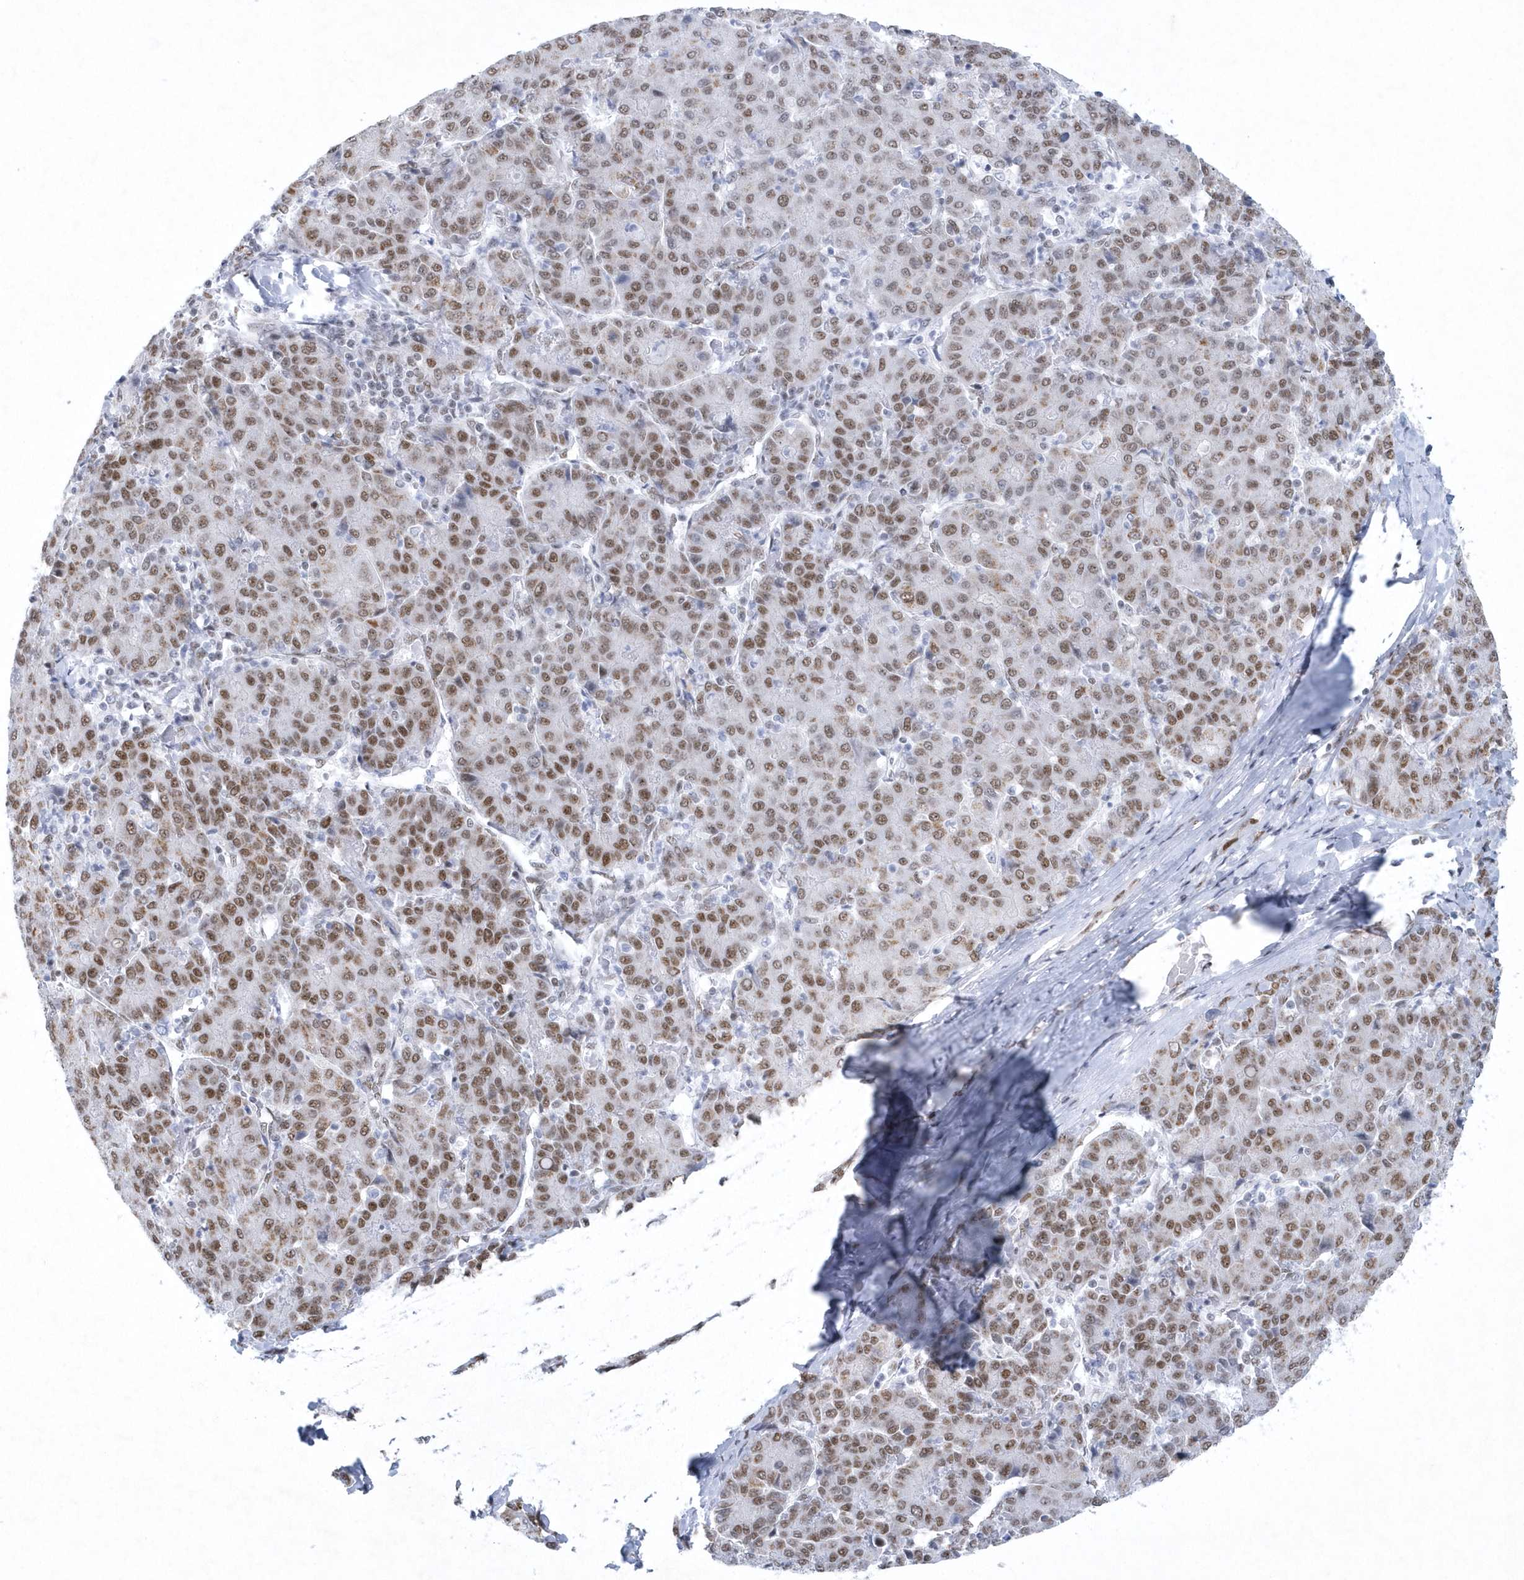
{"staining": {"intensity": "moderate", "quantity": ">75%", "location": "nuclear"}, "tissue": "liver cancer", "cell_type": "Tumor cells", "image_type": "cancer", "snomed": [{"axis": "morphology", "description": "Carcinoma, Hepatocellular, NOS"}, {"axis": "topography", "description": "Liver"}], "caption": "The micrograph displays a brown stain indicating the presence of a protein in the nuclear of tumor cells in hepatocellular carcinoma (liver). (DAB IHC with brightfield microscopy, high magnification).", "gene": "DCLRE1A", "patient": {"sex": "male", "age": 65}}